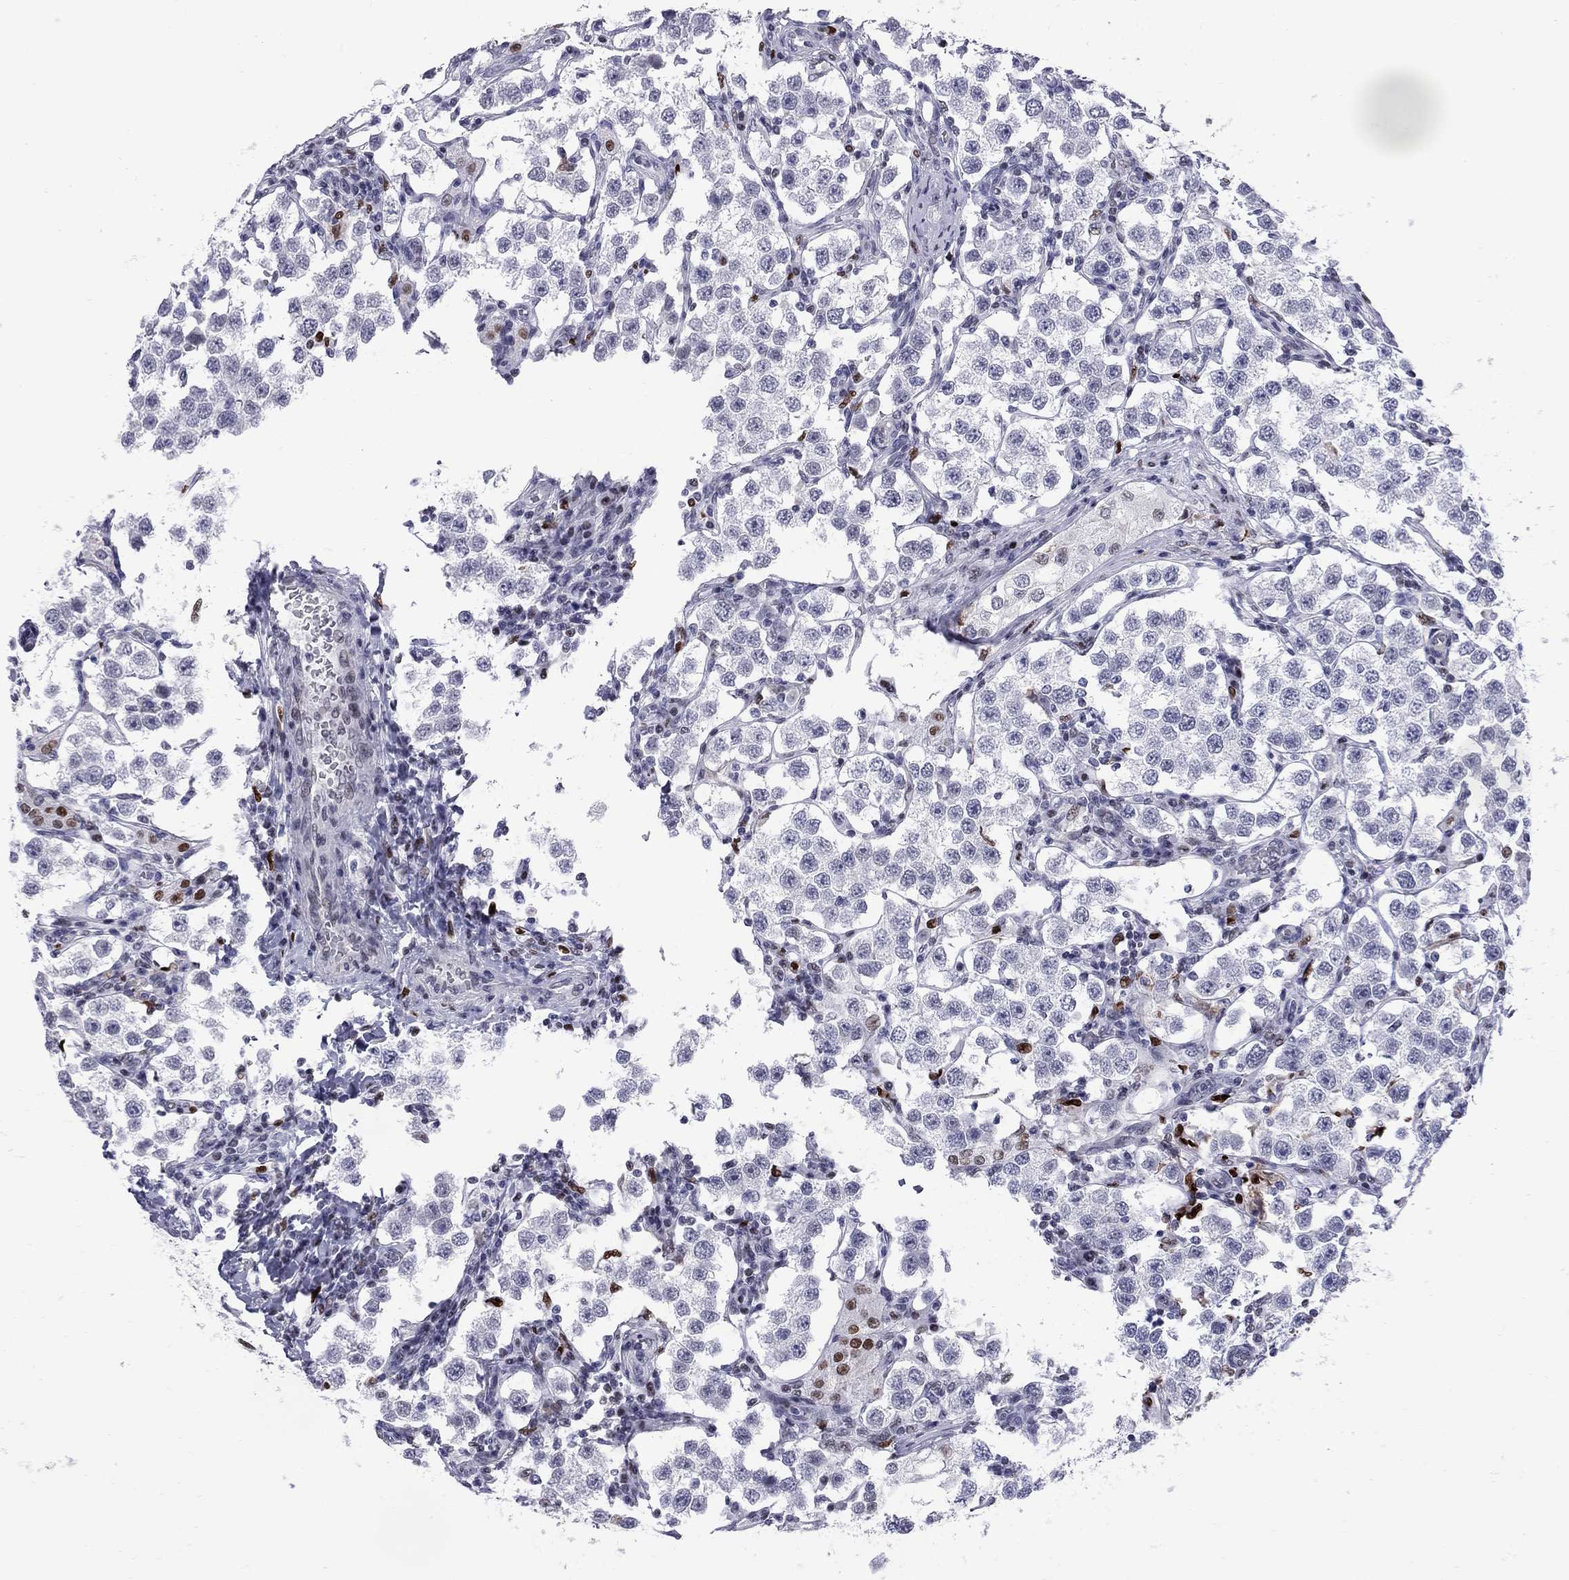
{"staining": {"intensity": "moderate", "quantity": "<25%", "location": "nuclear"}, "tissue": "testis cancer", "cell_type": "Tumor cells", "image_type": "cancer", "snomed": [{"axis": "morphology", "description": "Seminoma, NOS"}, {"axis": "topography", "description": "Testis"}], "caption": "There is low levels of moderate nuclear positivity in tumor cells of testis cancer (seminoma), as demonstrated by immunohistochemical staining (brown color).", "gene": "PCGF3", "patient": {"sex": "male", "age": 37}}